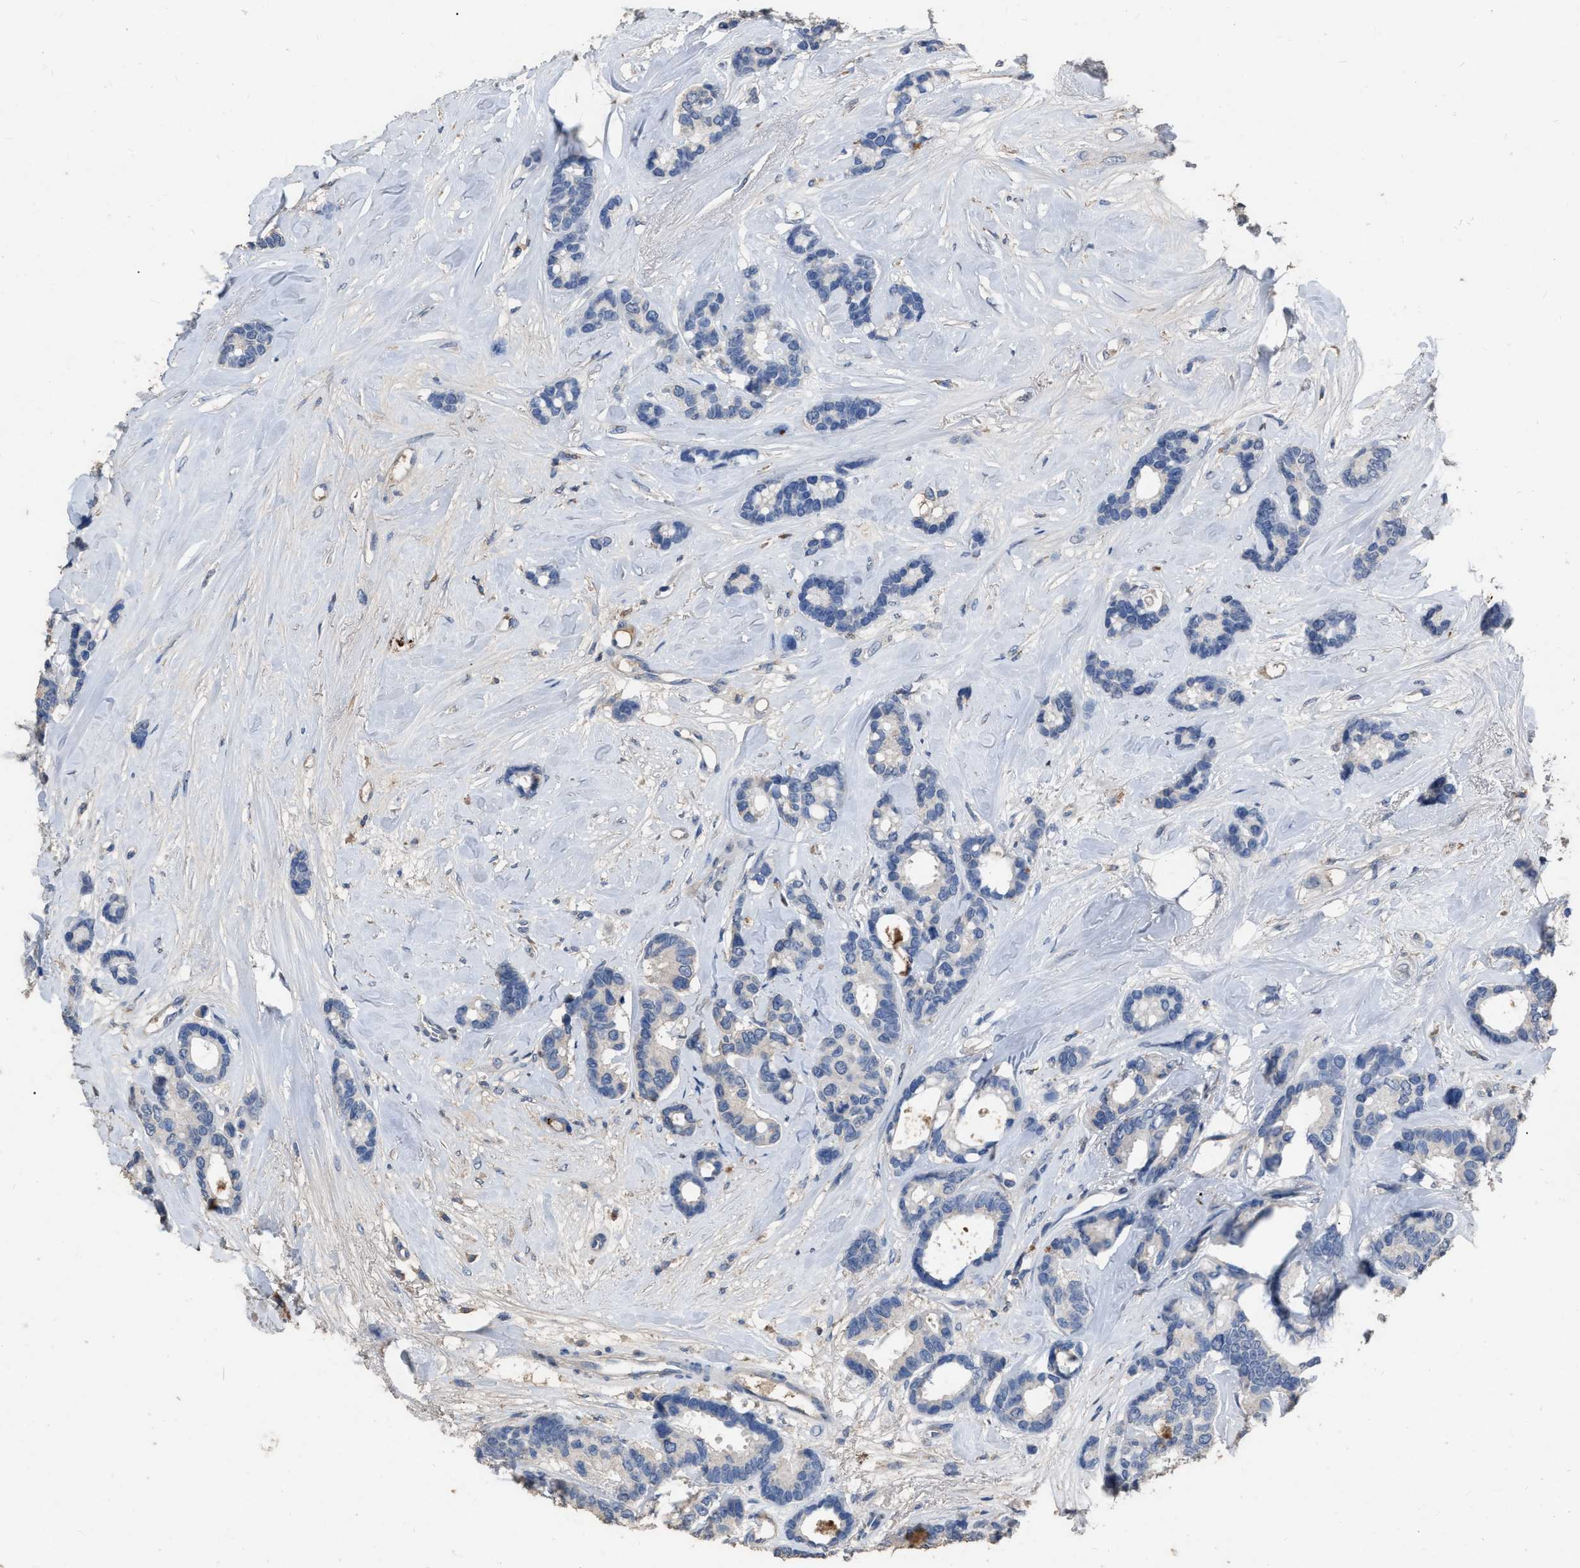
{"staining": {"intensity": "negative", "quantity": "none", "location": "none"}, "tissue": "breast cancer", "cell_type": "Tumor cells", "image_type": "cancer", "snomed": [{"axis": "morphology", "description": "Duct carcinoma"}, {"axis": "topography", "description": "Breast"}], "caption": "Photomicrograph shows no protein expression in tumor cells of breast cancer (invasive ductal carcinoma) tissue.", "gene": "HABP2", "patient": {"sex": "female", "age": 87}}